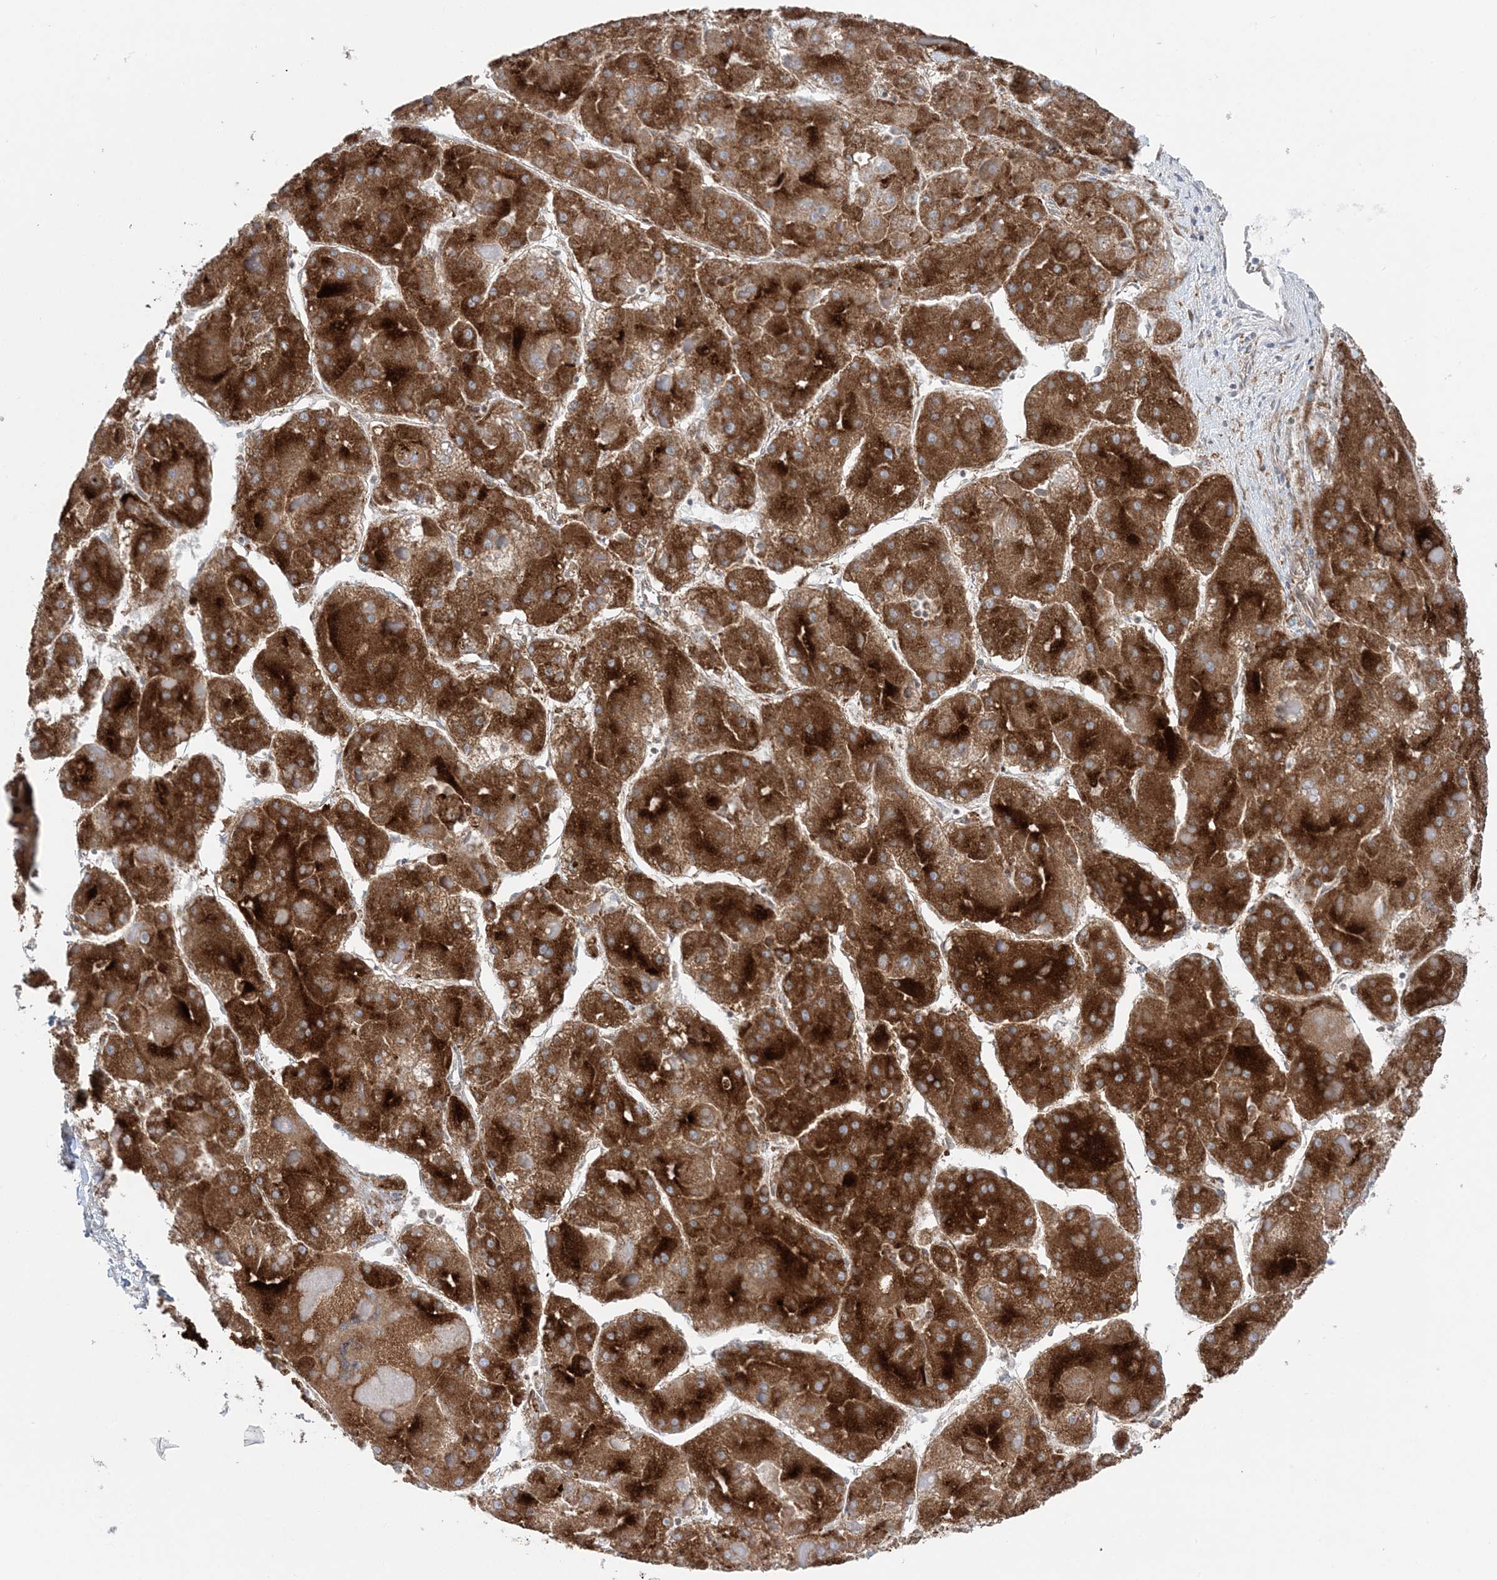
{"staining": {"intensity": "strong", "quantity": ">75%", "location": "cytoplasmic/membranous"}, "tissue": "liver cancer", "cell_type": "Tumor cells", "image_type": "cancer", "snomed": [{"axis": "morphology", "description": "Carcinoma, Hepatocellular, NOS"}, {"axis": "topography", "description": "Liver"}], "caption": "Immunohistochemical staining of liver hepatocellular carcinoma displays high levels of strong cytoplasmic/membranous expression in about >75% of tumor cells.", "gene": "TMED10", "patient": {"sex": "female", "age": 73}}